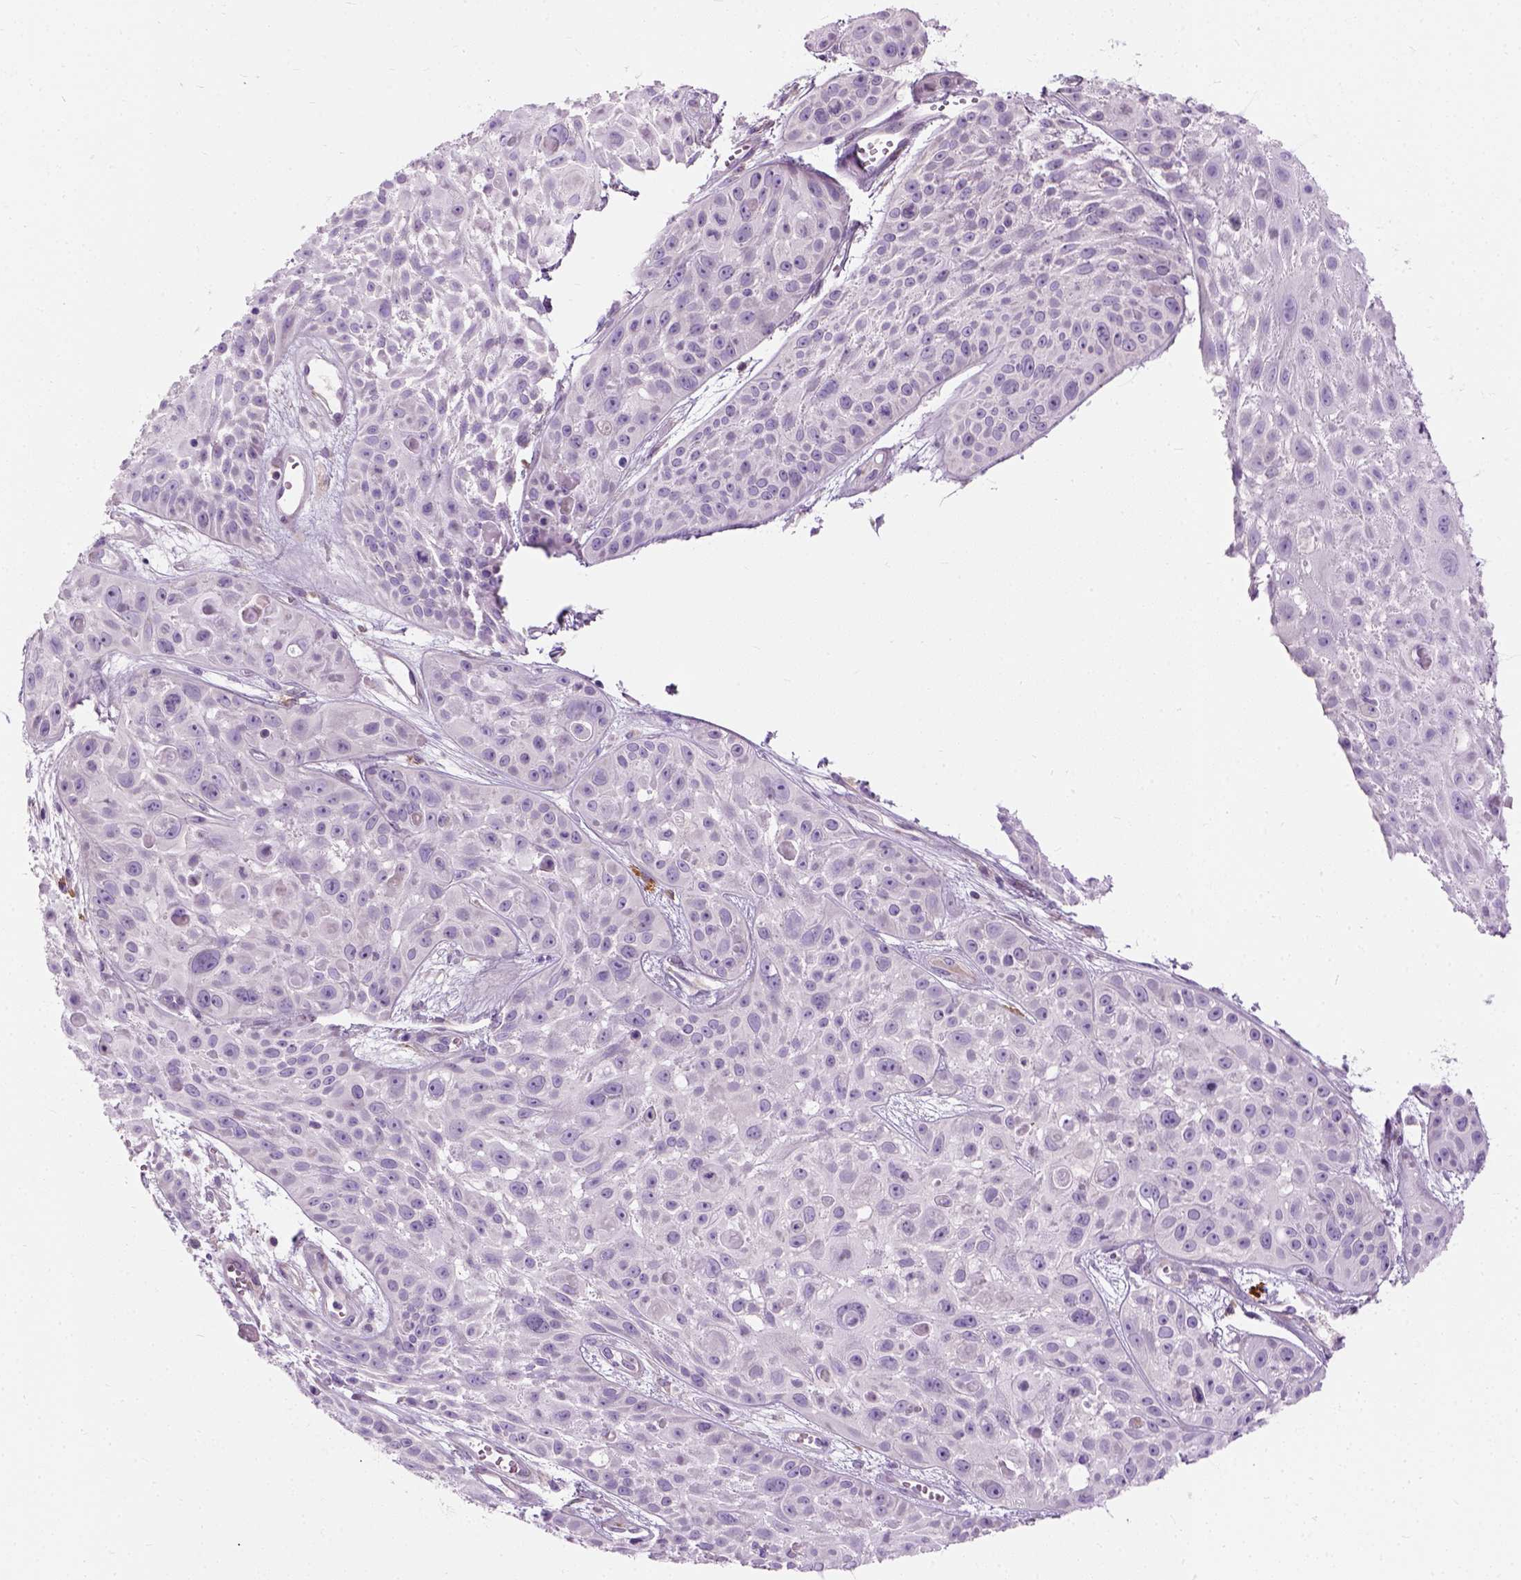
{"staining": {"intensity": "negative", "quantity": "none", "location": "none"}, "tissue": "skin cancer", "cell_type": "Tumor cells", "image_type": "cancer", "snomed": [{"axis": "morphology", "description": "Squamous cell carcinoma, NOS"}, {"axis": "topography", "description": "Skin"}, {"axis": "topography", "description": "Anal"}], "caption": "IHC of human skin squamous cell carcinoma exhibits no positivity in tumor cells. (DAB (3,3'-diaminobenzidine) immunohistochemistry with hematoxylin counter stain).", "gene": "TRIM72", "patient": {"sex": "female", "age": 75}}